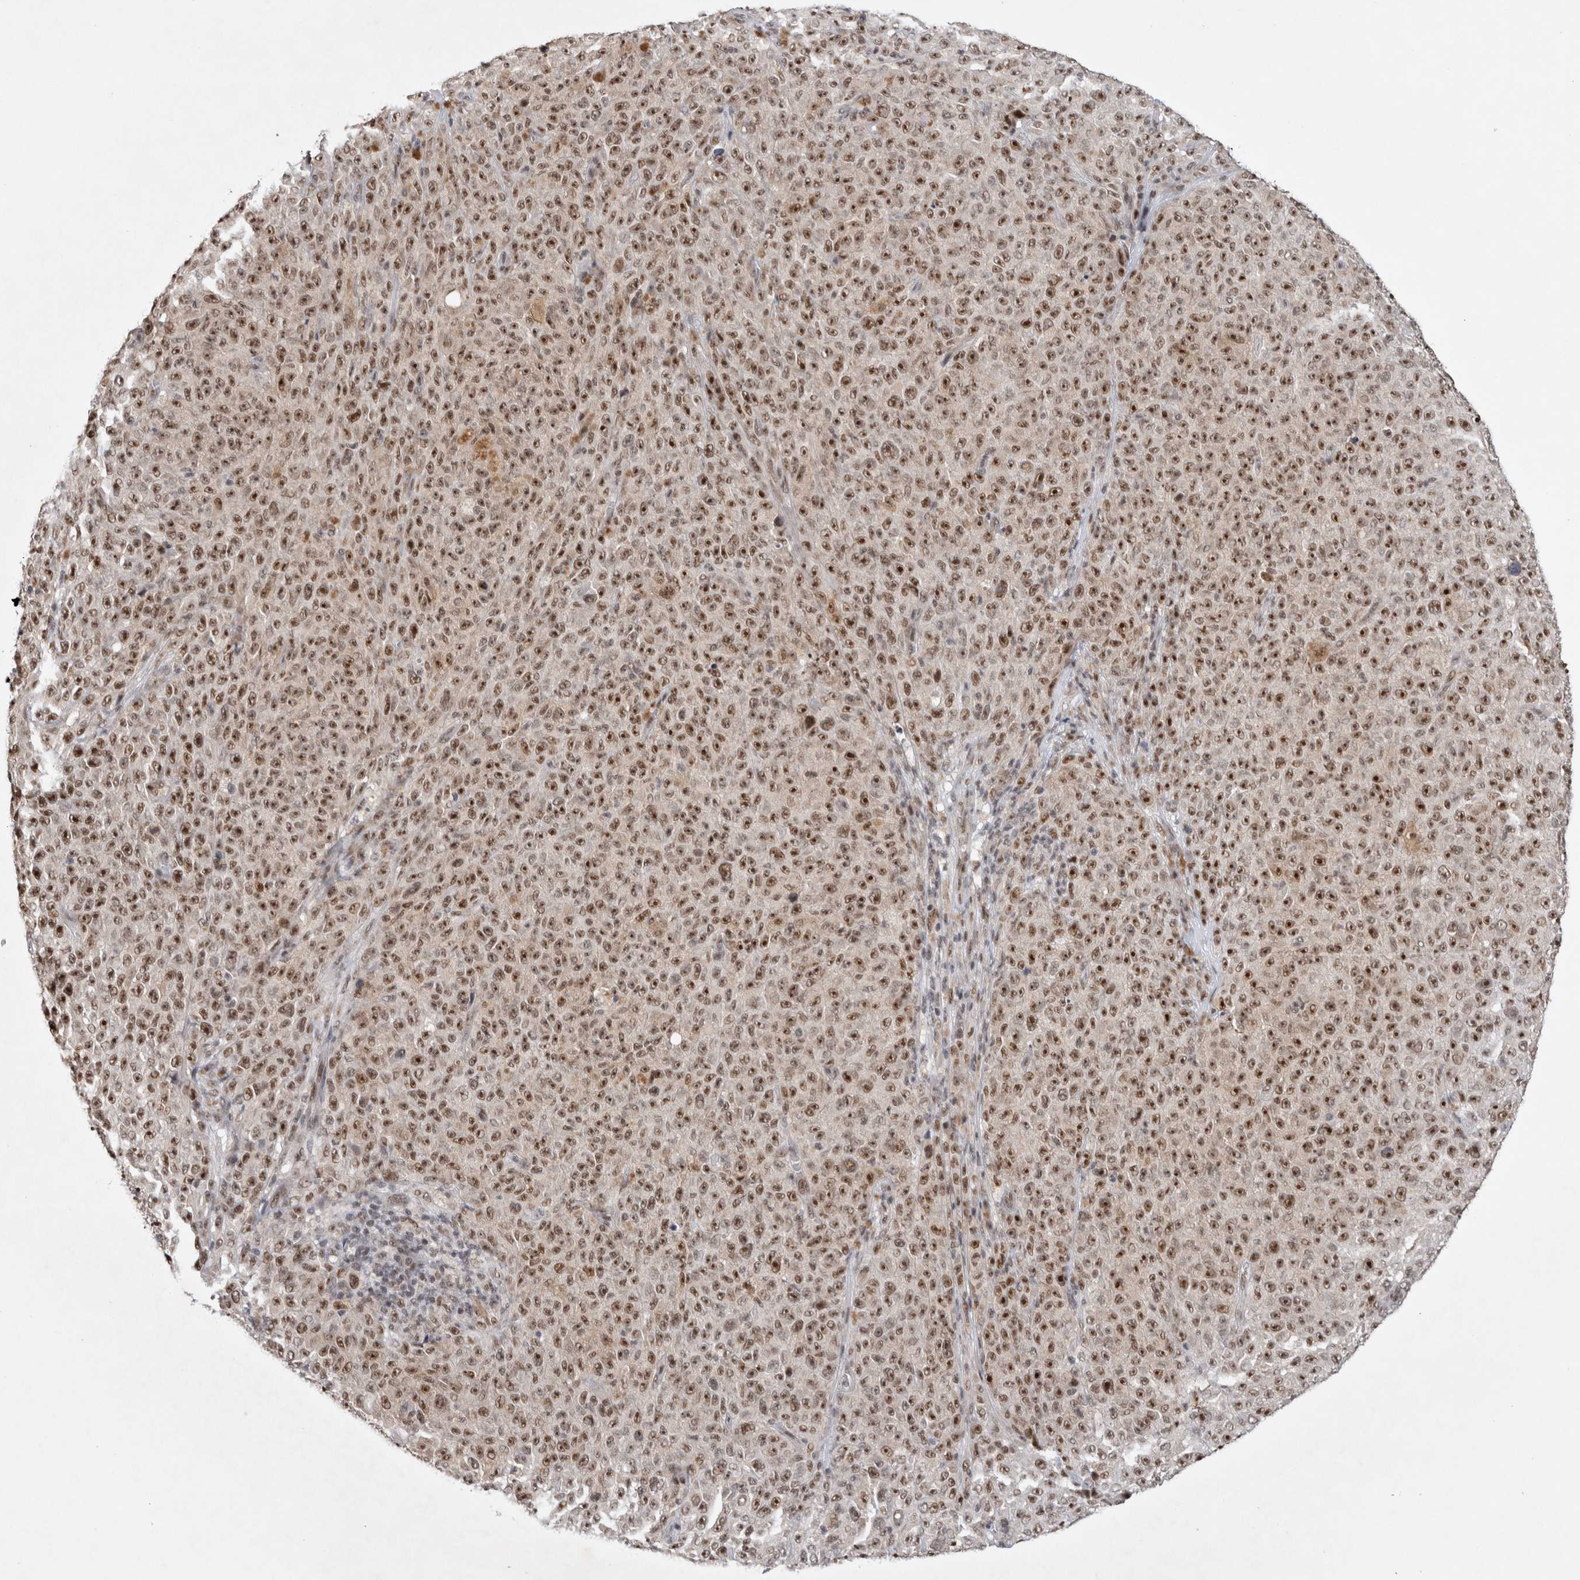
{"staining": {"intensity": "strong", "quantity": ">75%", "location": "nuclear"}, "tissue": "melanoma", "cell_type": "Tumor cells", "image_type": "cancer", "snomed": [{"axis": "morphology", "description": "Malignant melanoma, NOS"}, {"axis": "topography", "description": "Skin"}], "caption": "Protein expression analysis of melanoma exhibits strong nuclear expression in about >75% of tumor cells. Nuclei are stained in blue.", "gene": "HESX1", "patient": {"sex": "female", "age": 82}}